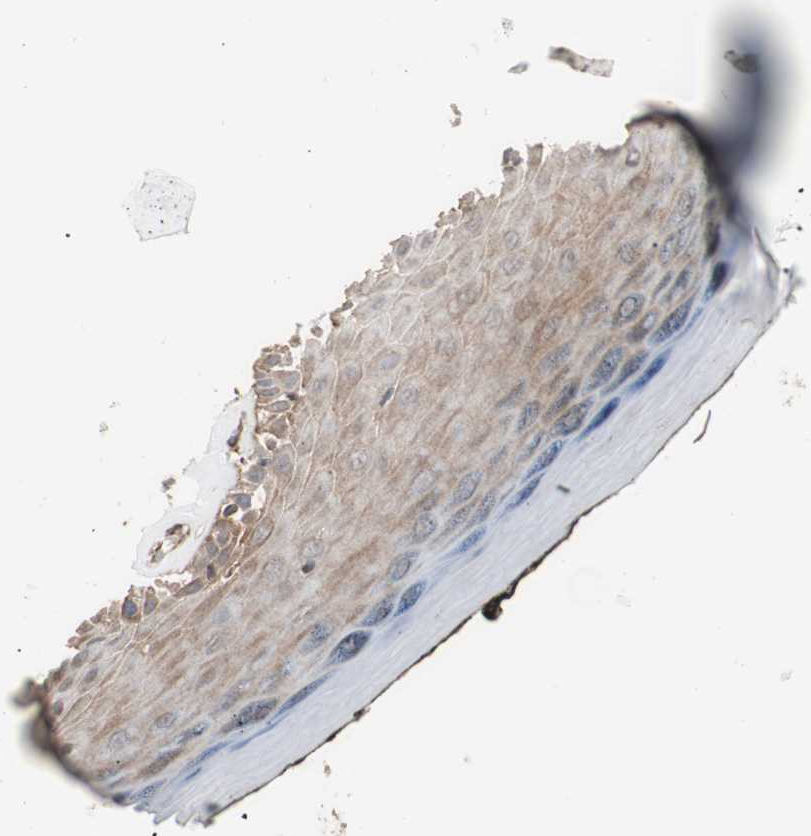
{"staining": {"intensity": "weak", "quantity": "<25%", "location": "cytoplasmic/membranous"}, "tissue": "skin", "cell_type": "Epidermal cells", "image_type": "normal", "snomed": [{"axis": "morphology", "description": "Normal tissue, NOS"}, {"axis": "morphology", "description": "Inflammation, NOS"}, {"axis": "topography", "description": "Vulva"}], "caption": "Benign skin was stained to show a protein in brown. There is no significant staining in epidermal cells. (Immunohistochemistry, brightfield microscopy, high magnification).", "gene": "SMG1", "patient": {"sex": "female", "age": 84}}